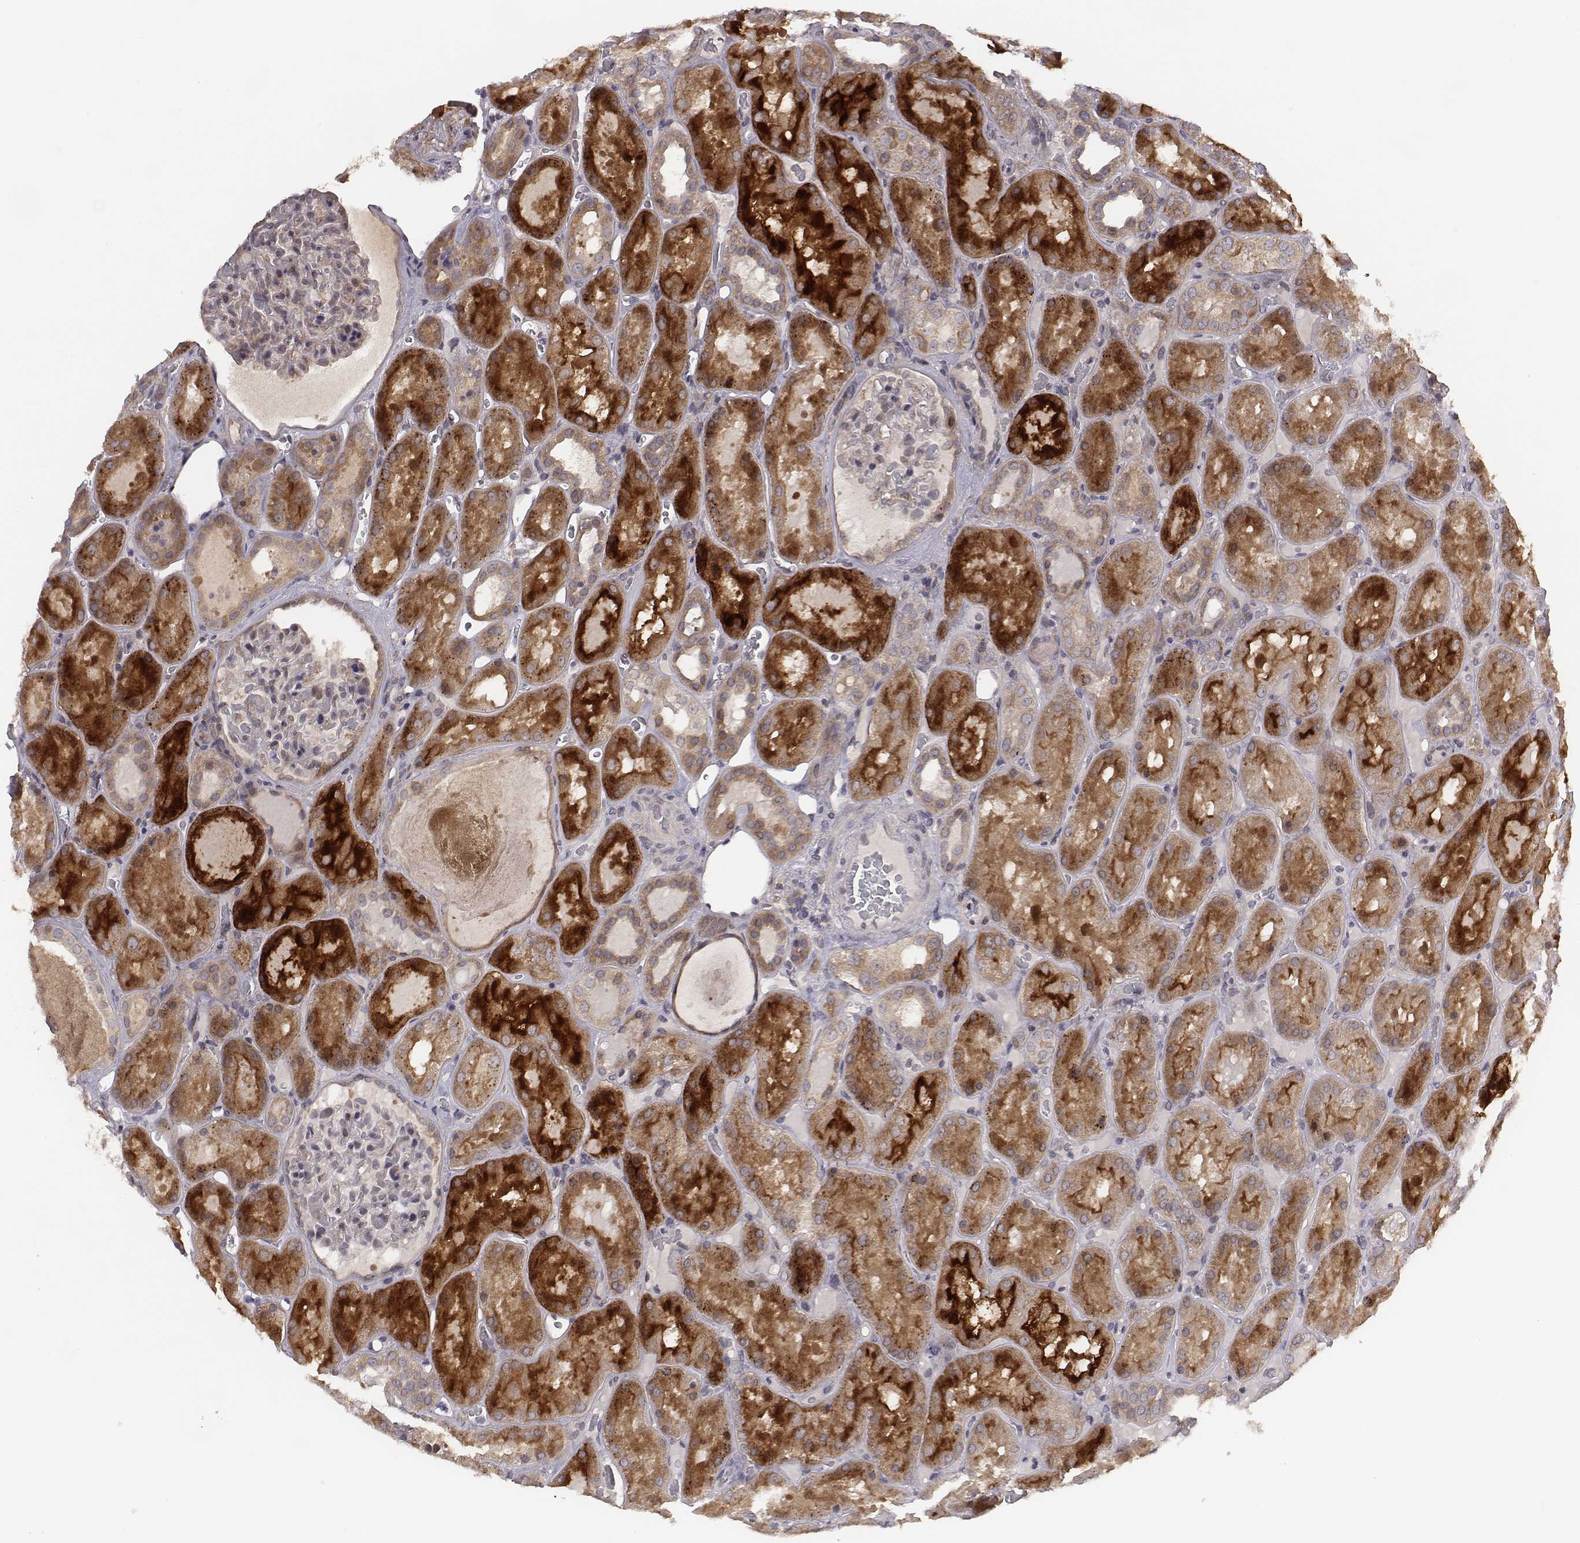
{"staining": {"intensity": "weak", "quantity": "<25%", "location": "cytoplasmic/membranous"}, "tissue": "kidney", "cell_type": "Cells in glomeruli", "image_type": "normal", "snomed": [{"axis": "morphology", "description": "Normal tissue, NOS"}, {"axis": "topography", "description": "Kidney"}], "caption": "Cells in glomeruli show no significant expression in benign kidney. The staining is performed using DAB brown chromogen with nuclei counter-stained in using hematoxylin.", "gene": "SMURF2", "patient": {"sex": "male", "age": 73}}